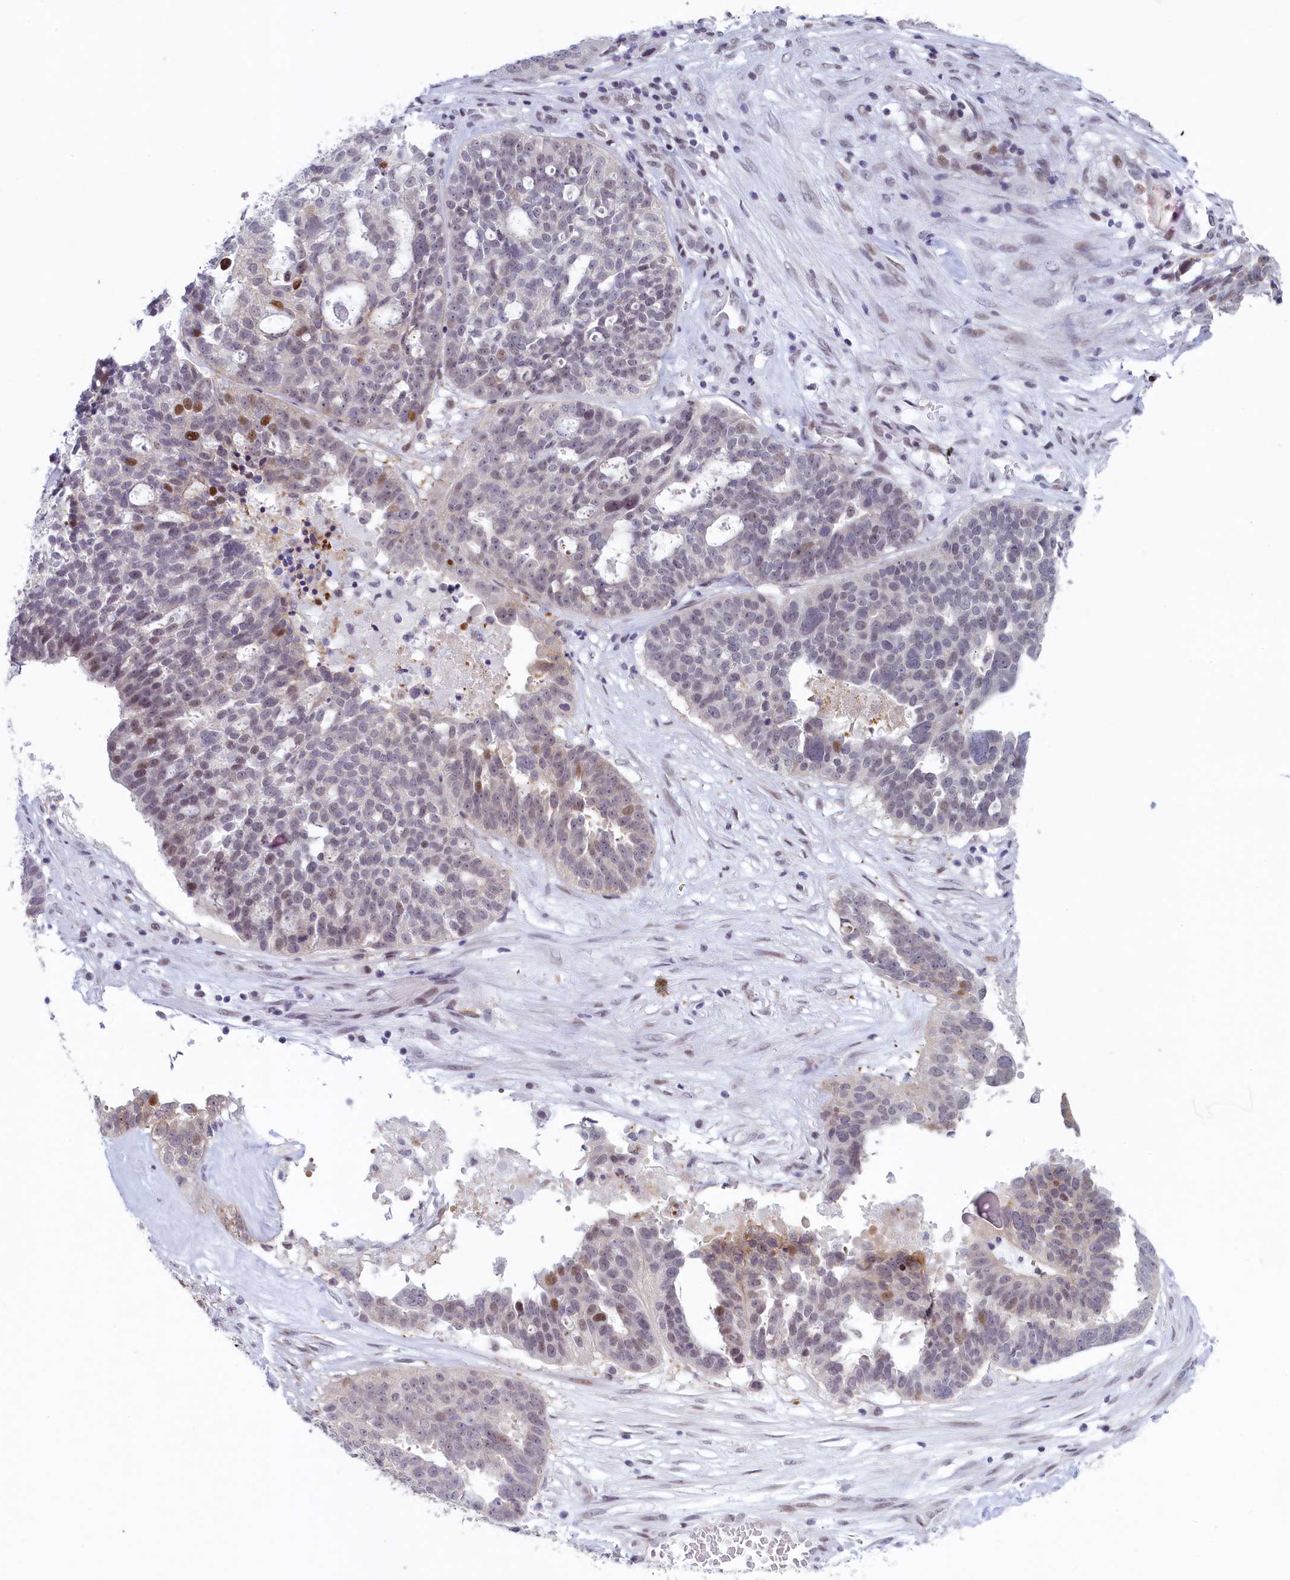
{"staining": {"intensity": "moderate", "quantity": "<25%", "location": "nuclear"}, "tissue": "ovarian cancer", "cell_type": "Tumor cells", "image_type": "cancer", "snomed": [{"axis": "morphology", "description": "Cystadenocarcinoma, serous, NOS"}, {"axis": "topography", "description": "Ovary"}], "caption": "The histopathology image reveals staining of ovarian cancer, revealing moderate nuclear protein staining (brown color) within tumor cells. The staining was performed using DAB, with brown indicating positive protein expression. Nuclei are stained blue with hematoxylin.", "gene": "ATF7IP2", "patient": {"sex": "female", "age": 59}}